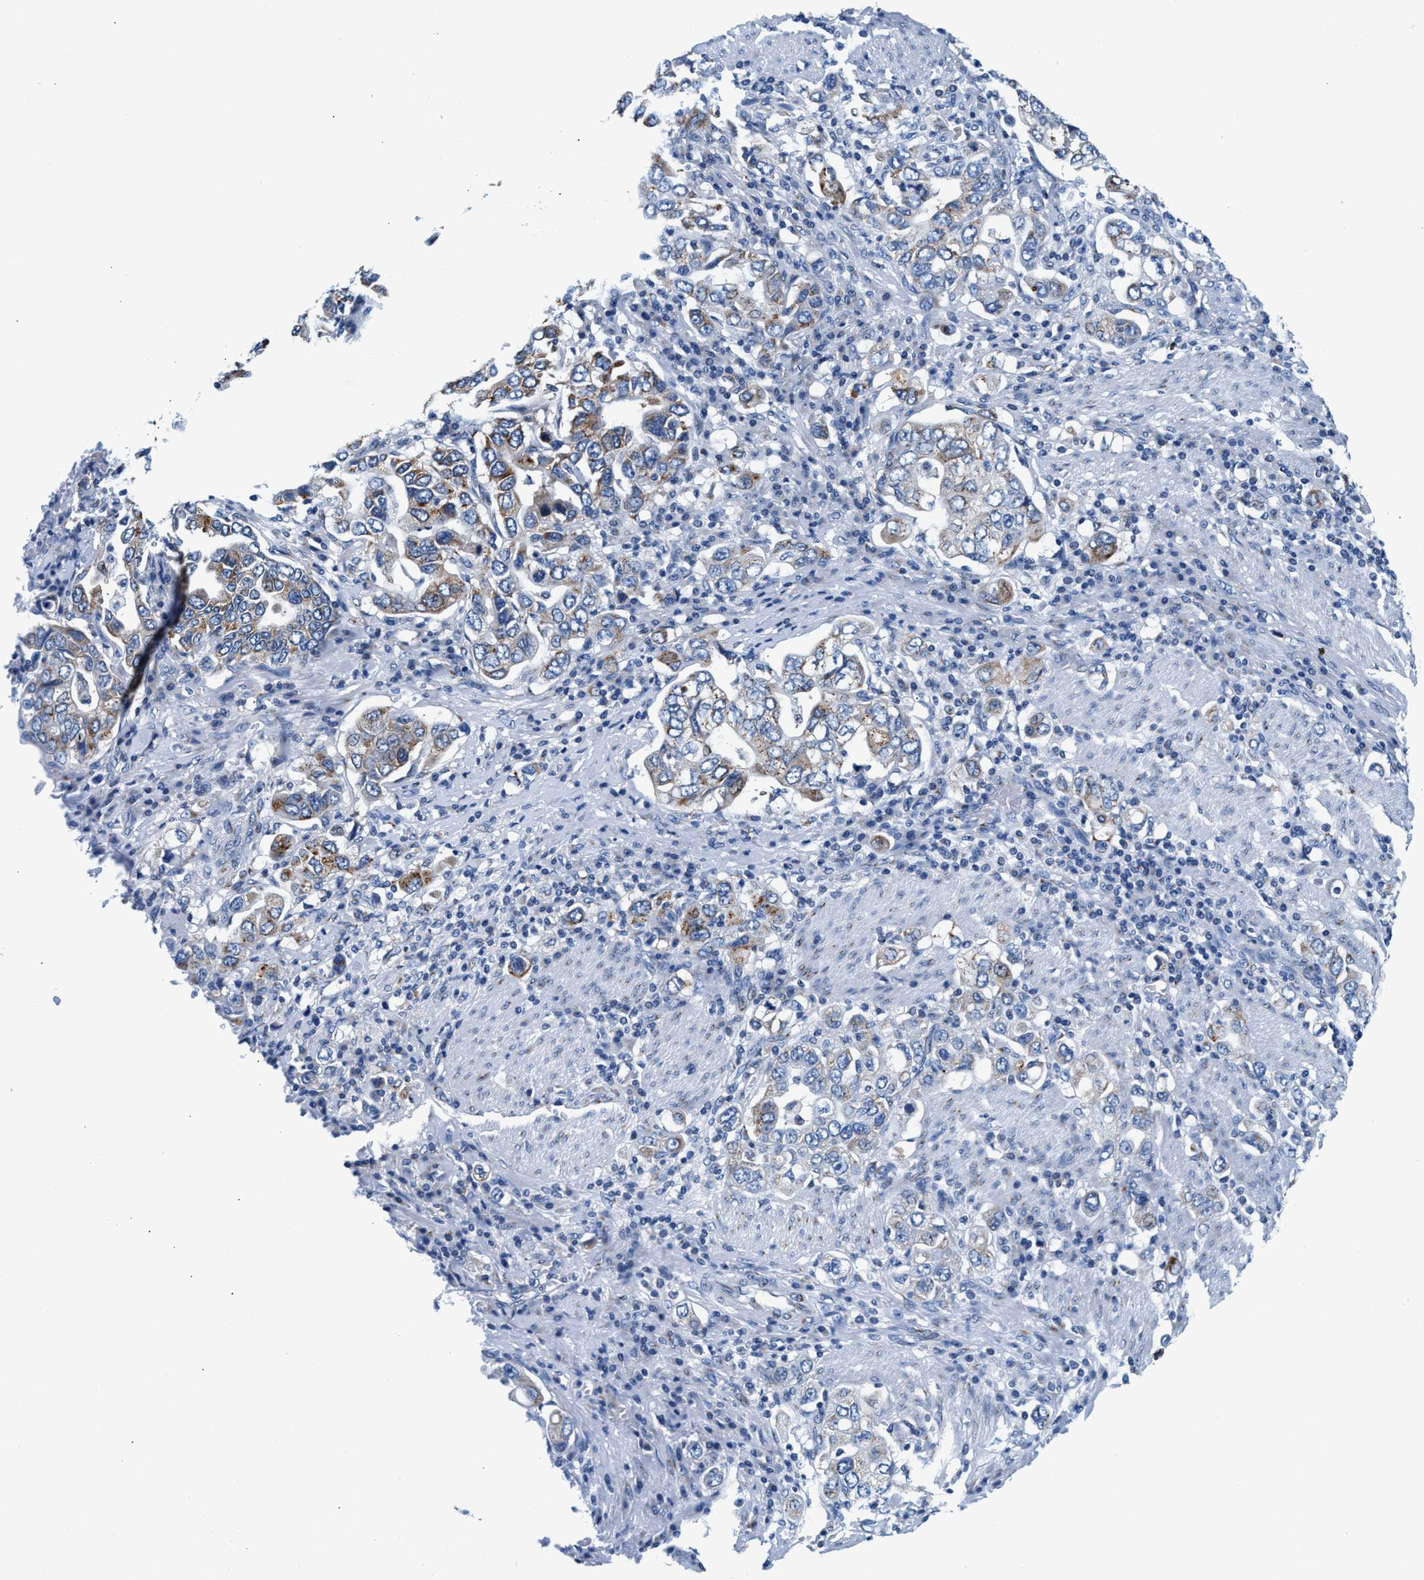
{"staining": {"intensity": "moderate", "quantity": "<25%", "location": "cytoplasmic/membranous"}, "tissue": "stomach cancer", "cell_type": "Tumor cells", "image_type": "cancer", "snomed": [{"axis": "morphology", "description": "Adenocarcinoma, NOS"}, {"axis": "topography", "description": "Stomach, upper"}], "caption": "Adenocarcinoma (stomach) stained with DAB IHC exhibits low levels of moderate cytoplasmic/membranous positivity in about <25% of tumor cells. The protein is stained brown, and the nuclei are stained in blue (DAB (3,3'-diaminobenzidine) IHC with brightfield microscopy, high magnification).", "gene": "VPS53", "patient": {"sex": "male", "age": 62}}